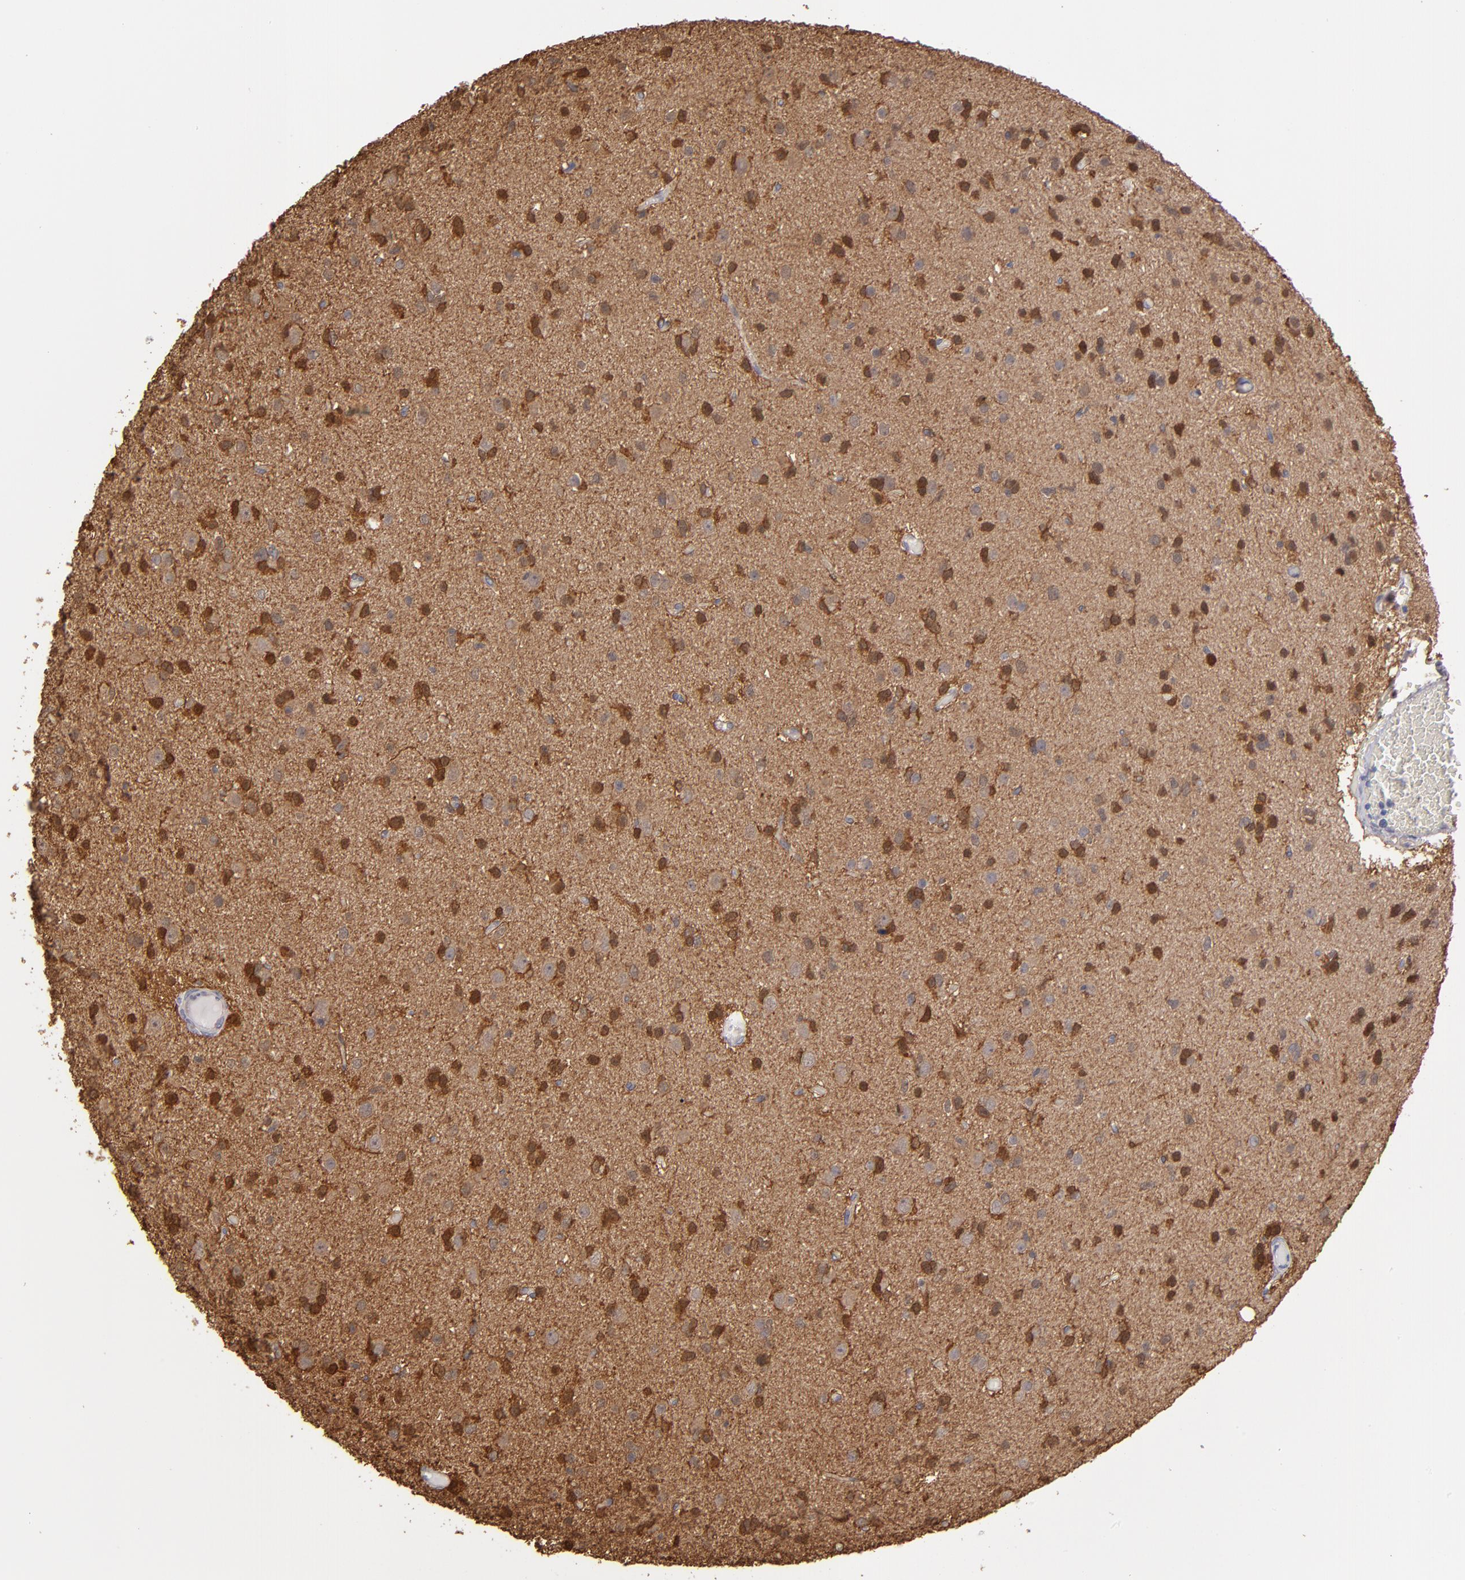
{"staining": {"intensity": "moderate", "quantity": ">75%", "location": "cytoplasmic/membranous"}, "tissue": "glioma", "cell_type": "Tumor cells", "image_type": "cancer", "snomed": [{"axis": "morphology", "description": "Glioma, malignant, Low grade"}, {"axis": "topography", "description": "Brain"}], "caption": "Moderate cytoplasmic/membranous protein positivity is appreciated in approximately >75% of tumor cells in glioma. The protein is stained brown, and the nuclei are stained in blue (DAB (3,3'-diaminobenzidine) IHC with brightfield microscopy, high magnification).", "gene": "NDRG2", "patient": {"sex": "male", "age": 42}}